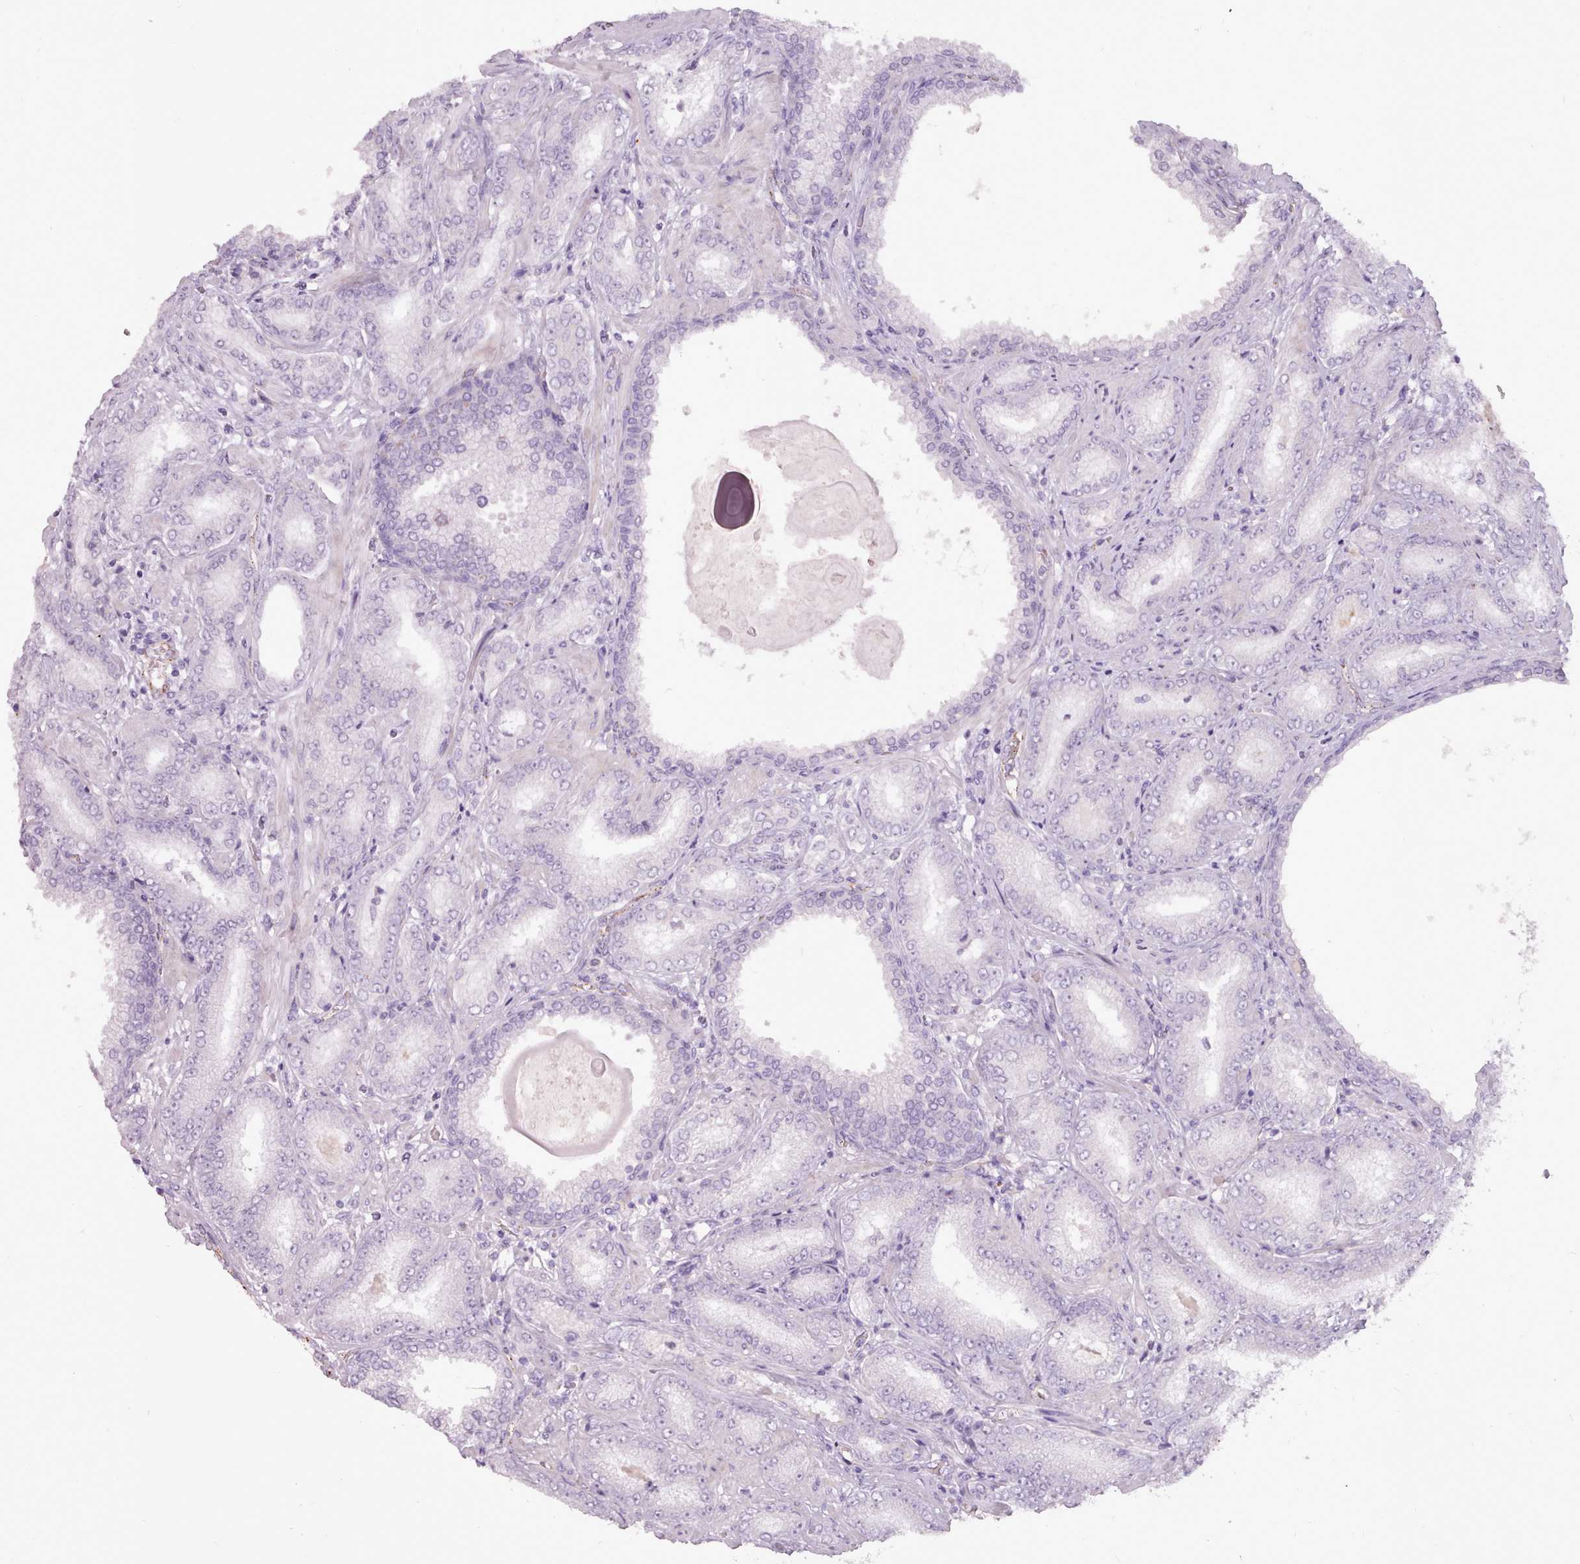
{"staining": {"intensity": "negative", "quantity": "none", "location": "none"}, "tissue": "prostate cancer", "cell_type": "Tumor cells", "image_type": "cancer", "snomed": [{"axis": "morphology", "description": "Adenocarcinoma, High grade"}, {"axis": "topography", "description": "Prostate"}], "caption": "Tumor cells show no significant protein positivity in prostate cancer.", "gene": "ATRAID", "patient": {"sex": "male", "age": 72}}